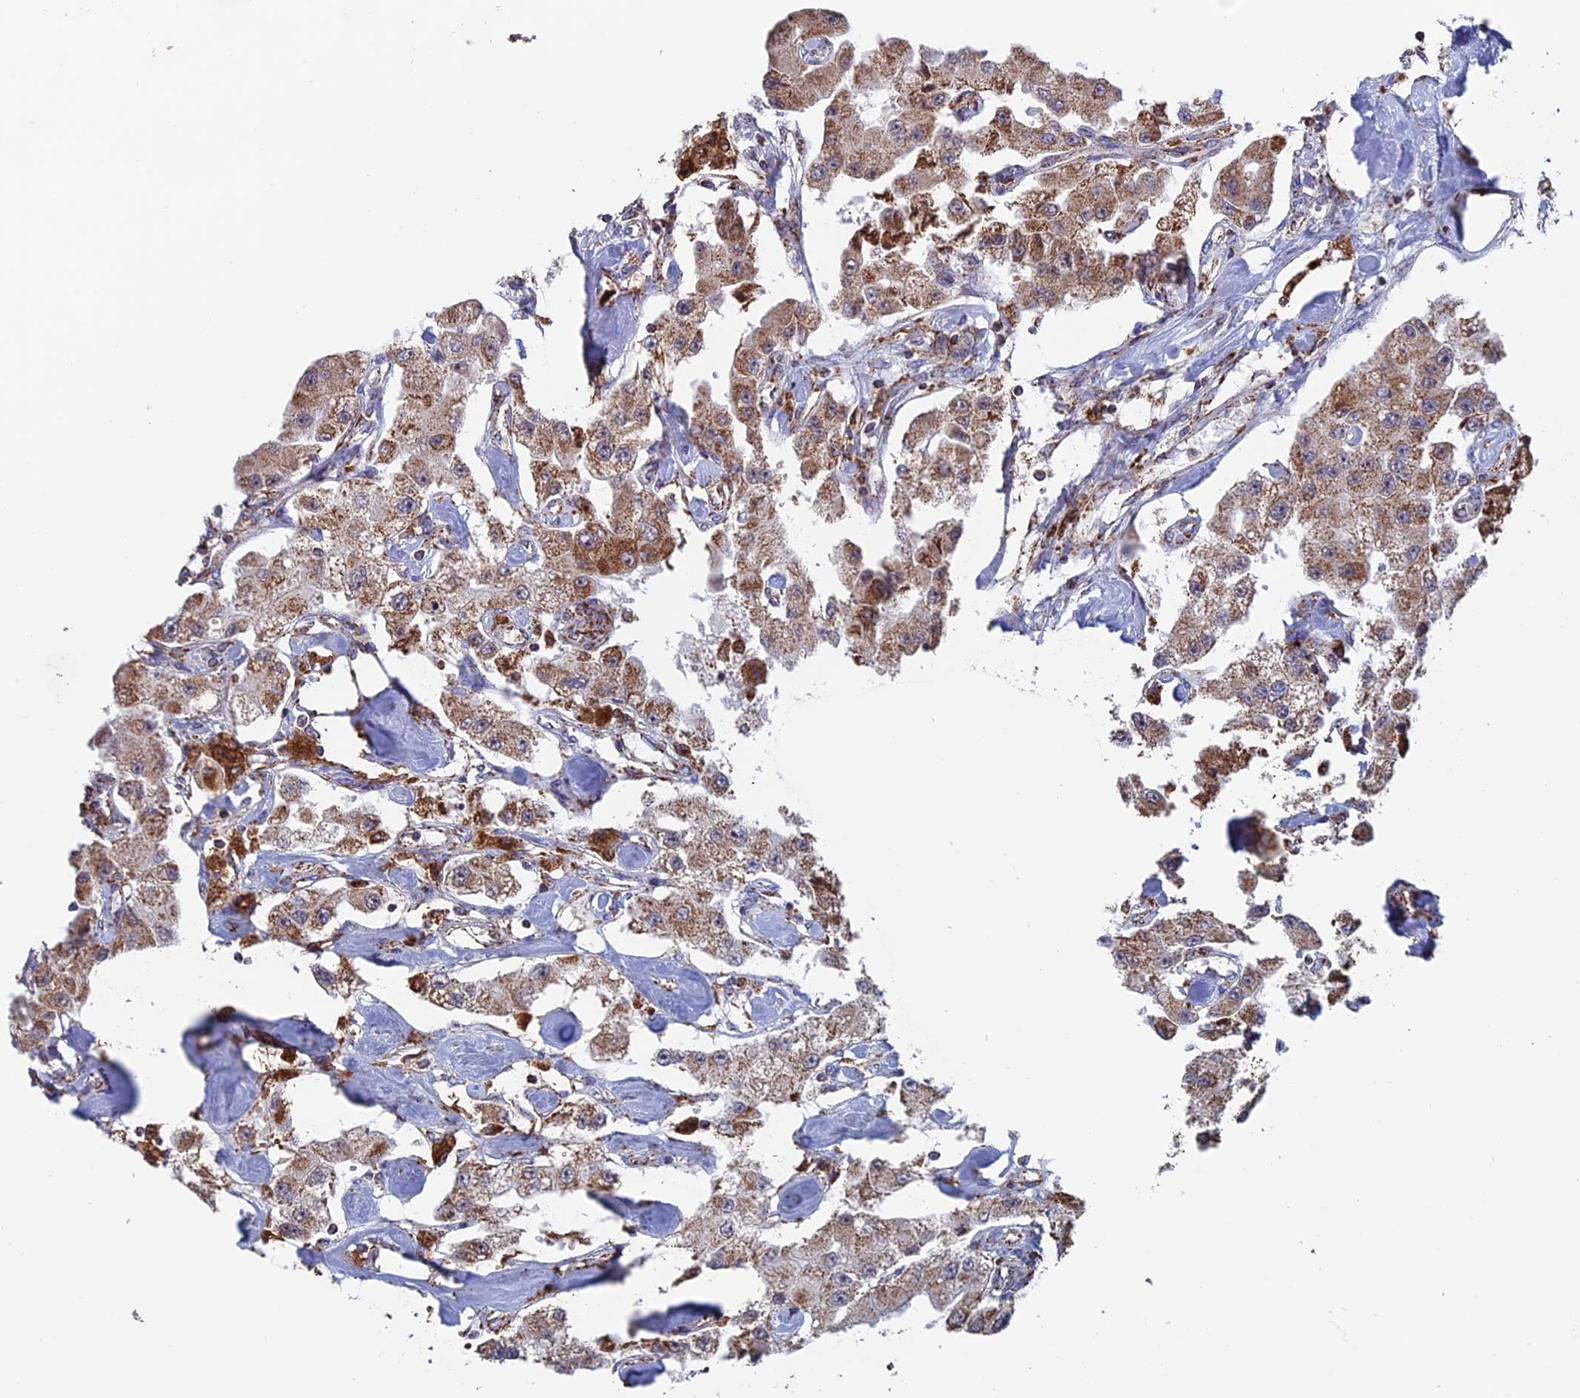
{"staining": {"intensity": "moderate", "quantity": ">75%", "location": "cytoplasmic/membranous"}, "tissue": "carcinoid", "cell_type": "Tumor cells", "image_type": "cancer", "snomed": [{"axis": "morphology", "description": "Carcinoid, malignant, NOS"}, {"axis": "topography", "description": "Pancreas"}], "caption": "Moderate cytoplasmic/membranous staining for a protein is present in approximately >75% of tumor cells of carcinoid (malignant) using immunohistochemistry (IHC).", "gene": "DTYMK", "patient": {"sex": "male", "age": 41}}